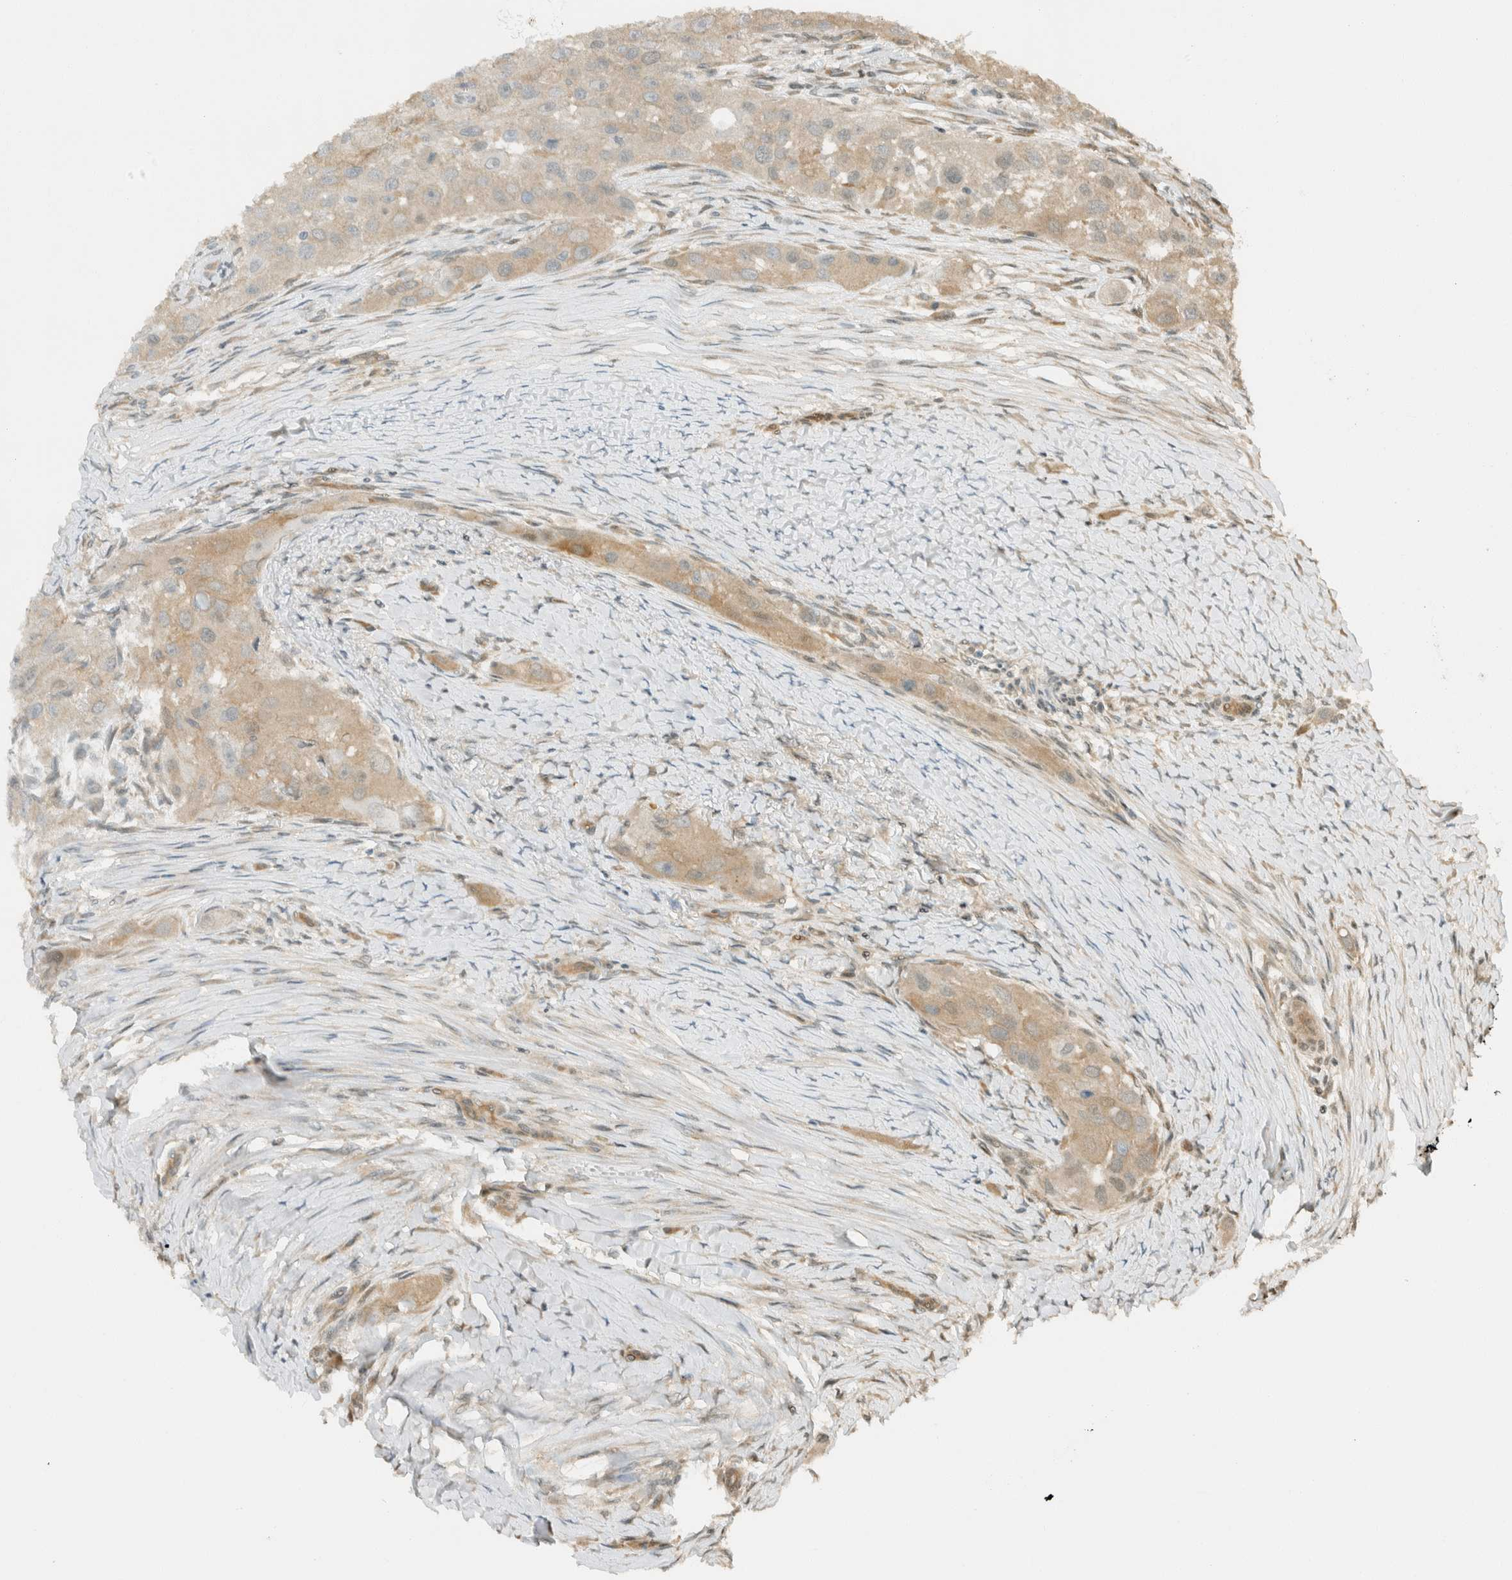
{"staining": {"intensity": "weak", "quantity": ">75%", "location": "cytoplasmic/membranous"}, "tissue": "head and neck cancer", "cell_type": "Tumor cells", "image_type": "cancer", "snomed": [{"axis": "morphology", "description": "Normal tissue, NOS"}, {"axis": "morphology", "description": "Squamous cell carcinoma, NOS"}, {"axis": "topography", "description": "Skeletal muscle"}, {"axis": "topography", "description": "Head-Neck"}], "caption": "Head and neck squamous cell carcinoma was stained to show a protein in brown. There is low levels of weak cytoplasmic/membranous positivity in approximately >75% of tumor cells. (DAB (3,3'-diaminobenzidine) = brown stain, brightfield microscopy at high magnification).", "gene": "NIBAN2", "patient": {"sex": "male", "age": 51}}